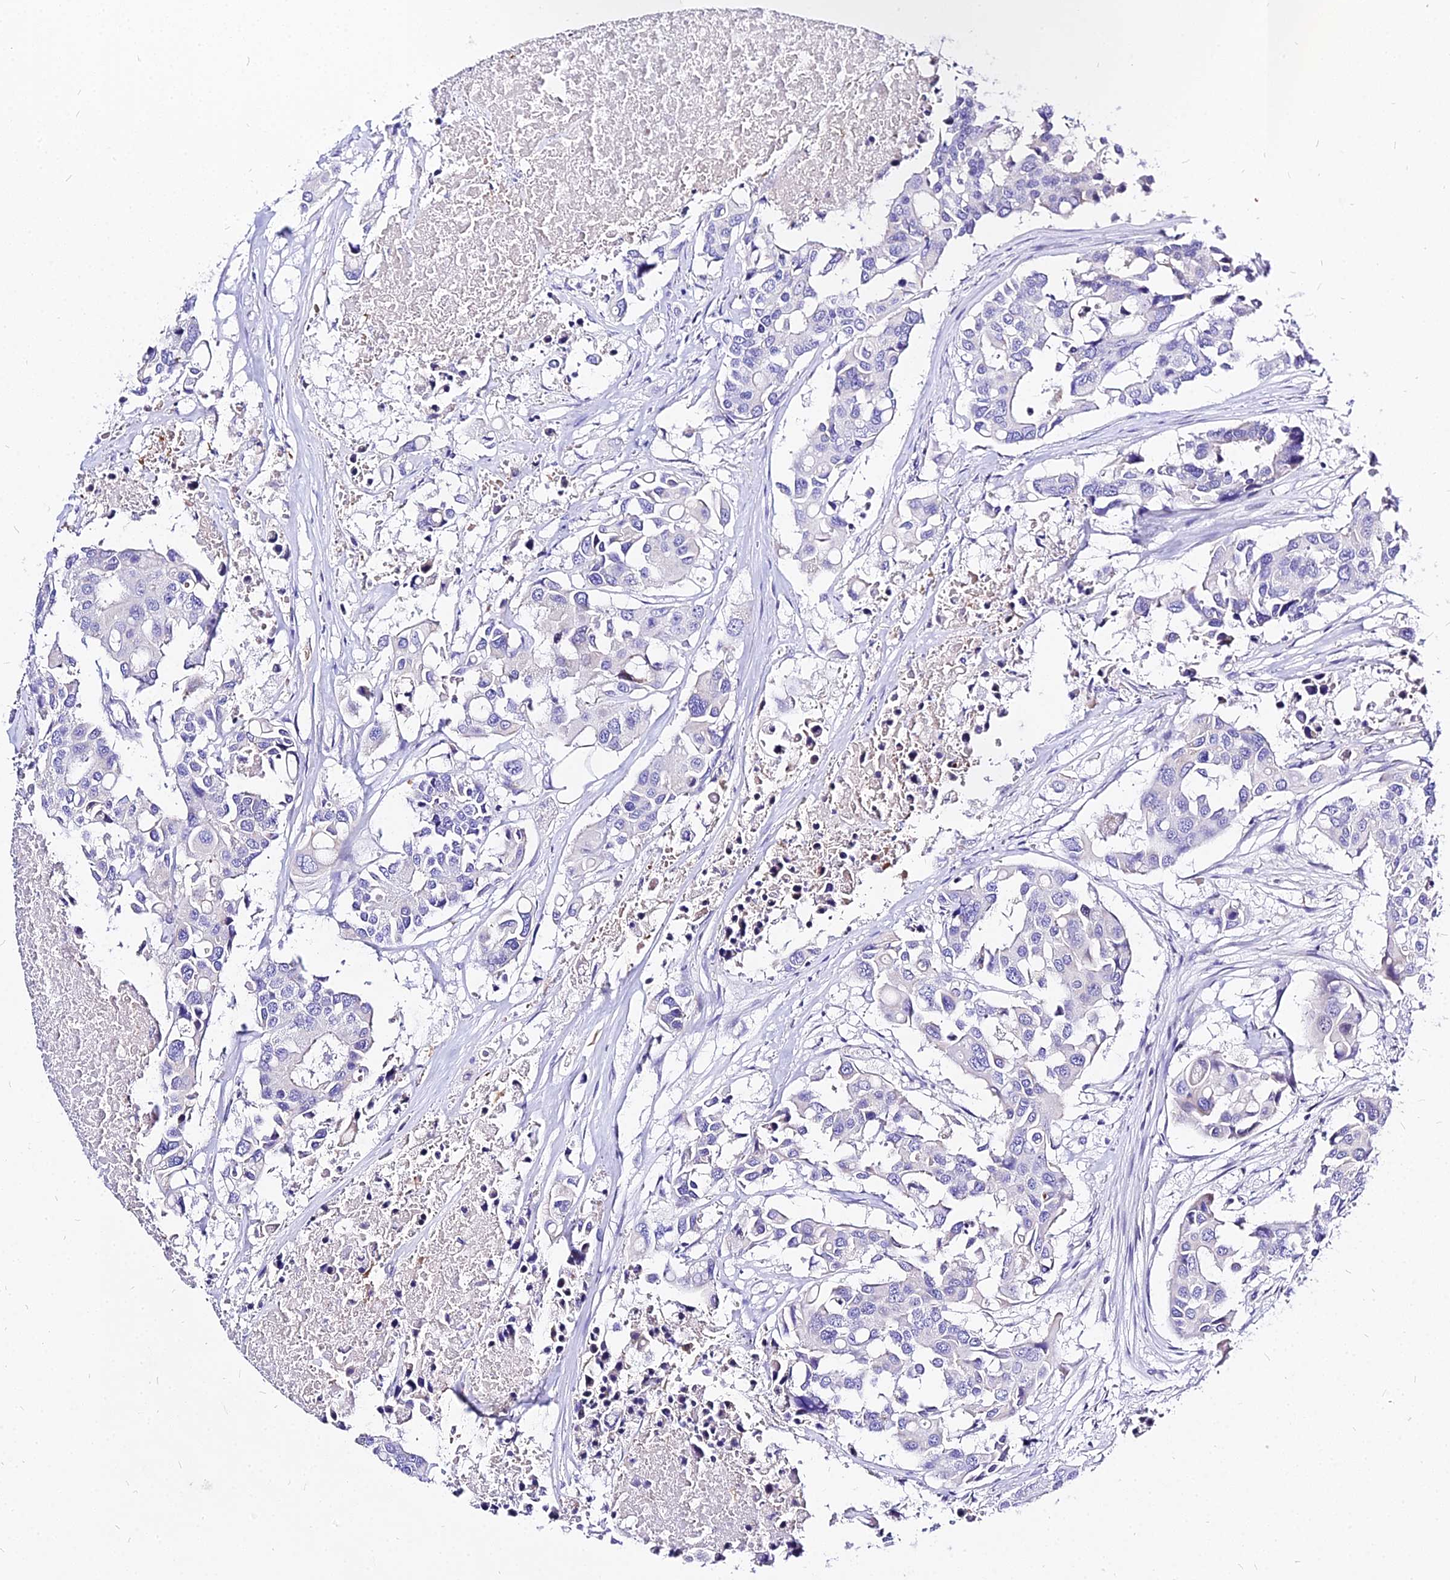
{"staining": {"intensity": "negative", "quantity": "none", "location": "none"}, "tissue": "colorectal cancer", "cell_type": "Tumor cells", "image_type": "cancer", "snomed": [{"axis": "morphology", "description": "Adenocarcinoma, NOS"}, {"axis": "topography", "description": "Colon"}], "caption": "Immunohistochemistry image of colorectal adenocarcinoma stained for a protein (brown), which reveals no expression in tumor cells. Brightfield microscopy of immunohistochemistry stained with DAB (brown) and hematoxylin (blue), captured at high magnification.", "gene": "CARD18", "patient": {"sex": "male", "age": 77}}